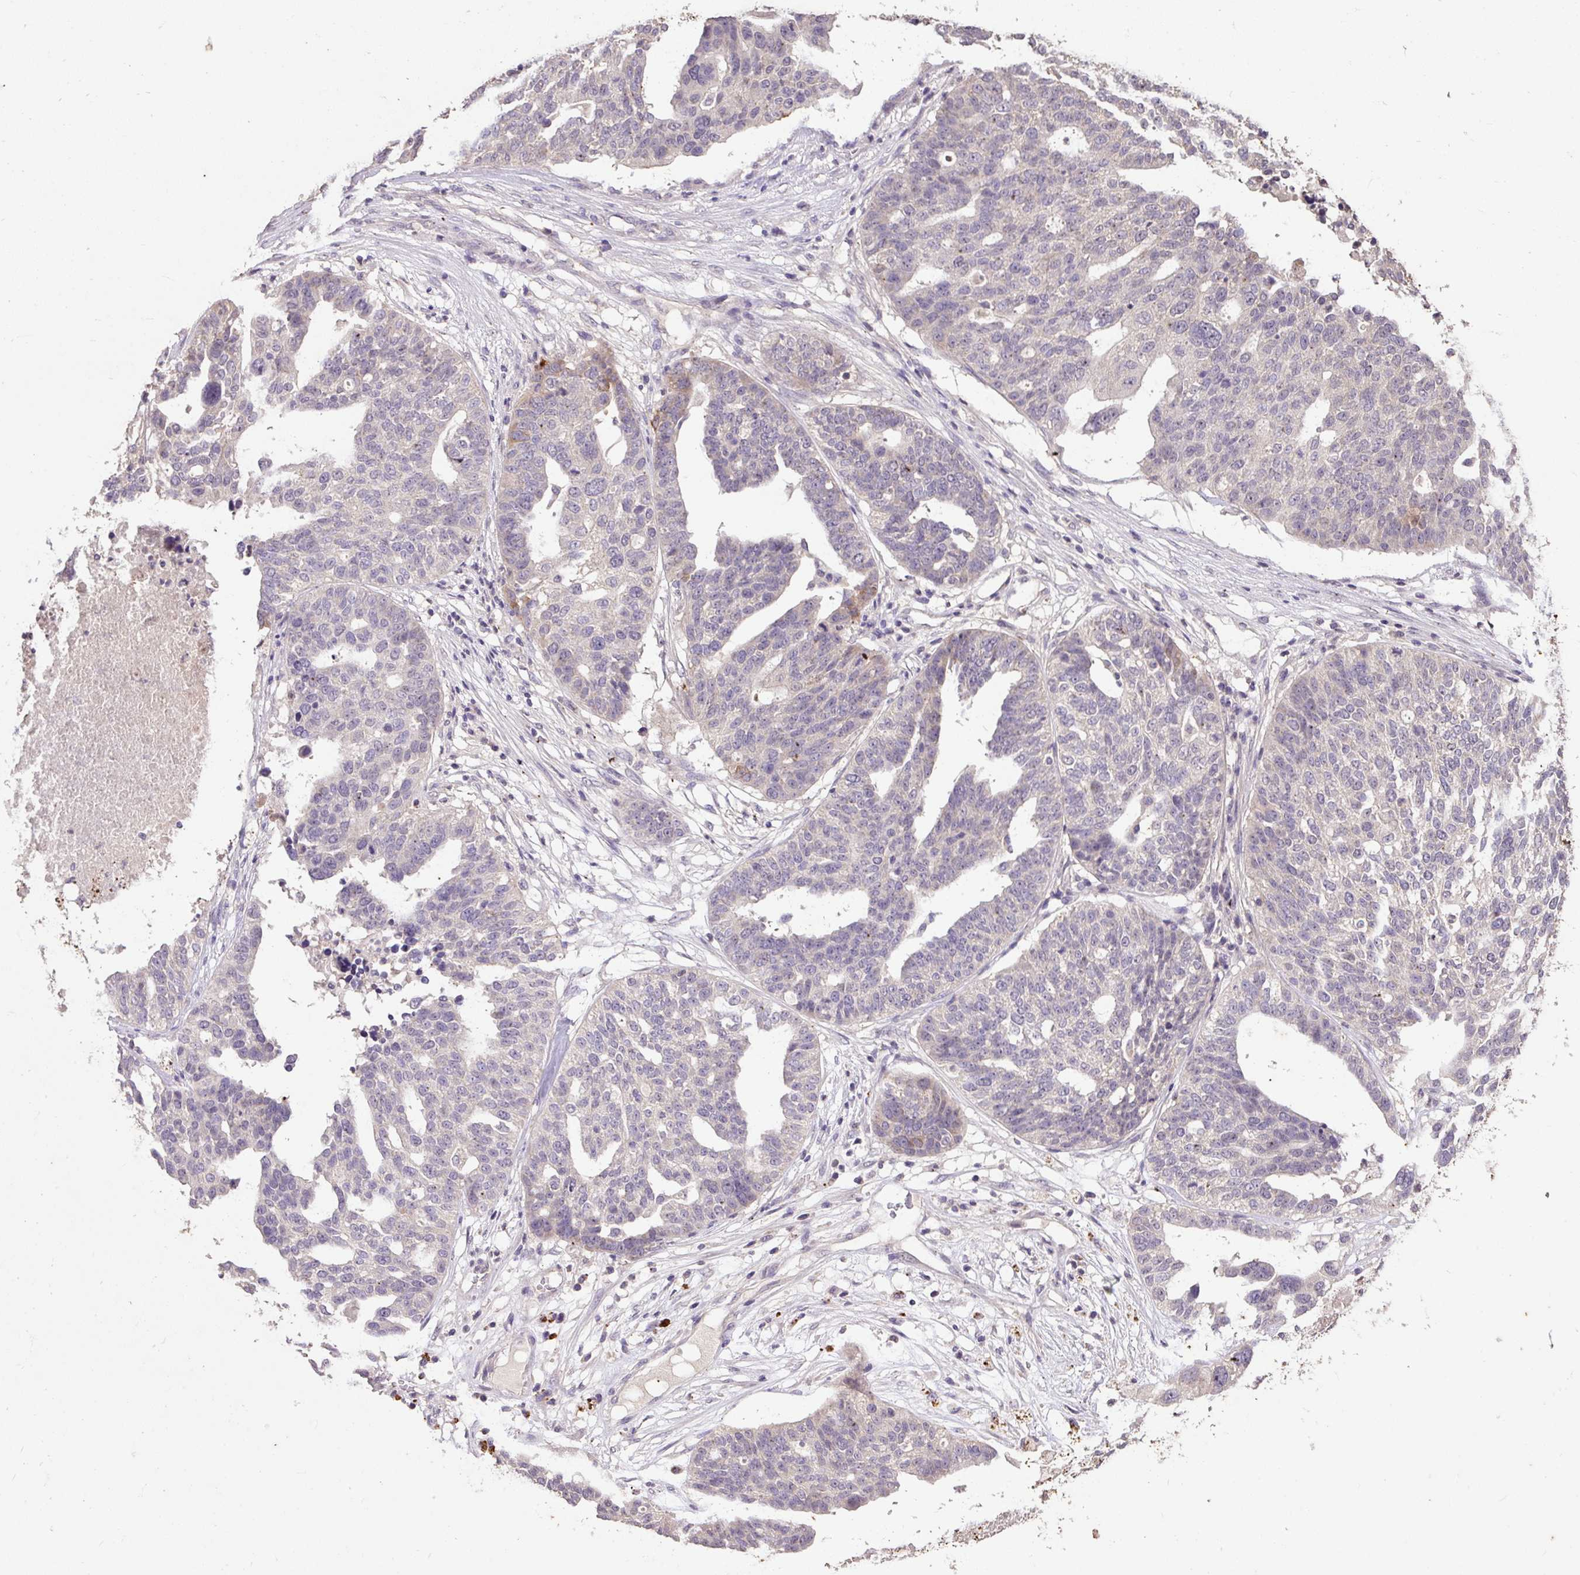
{"staining": {"intensity": "negative", "quantity": "none", "location": "none"}, "tissue": "ovarian cancer", "cell_type": "Tumor cells", "image_type": "cancer", "snomed": [{"axis": "morphology", "description": "Cystadenocarcinoma, serous, NOS"}, {"axis": "topography", "description": "Ovary"}], "caption": "Immunohistochemistry image of serous cystadenocarcinoma (ovarian) stained for a protein (brown), which displays no staining in tumor cells.", "gene": "LRTM2", "patient": {"sex": "female", "age": 59}}